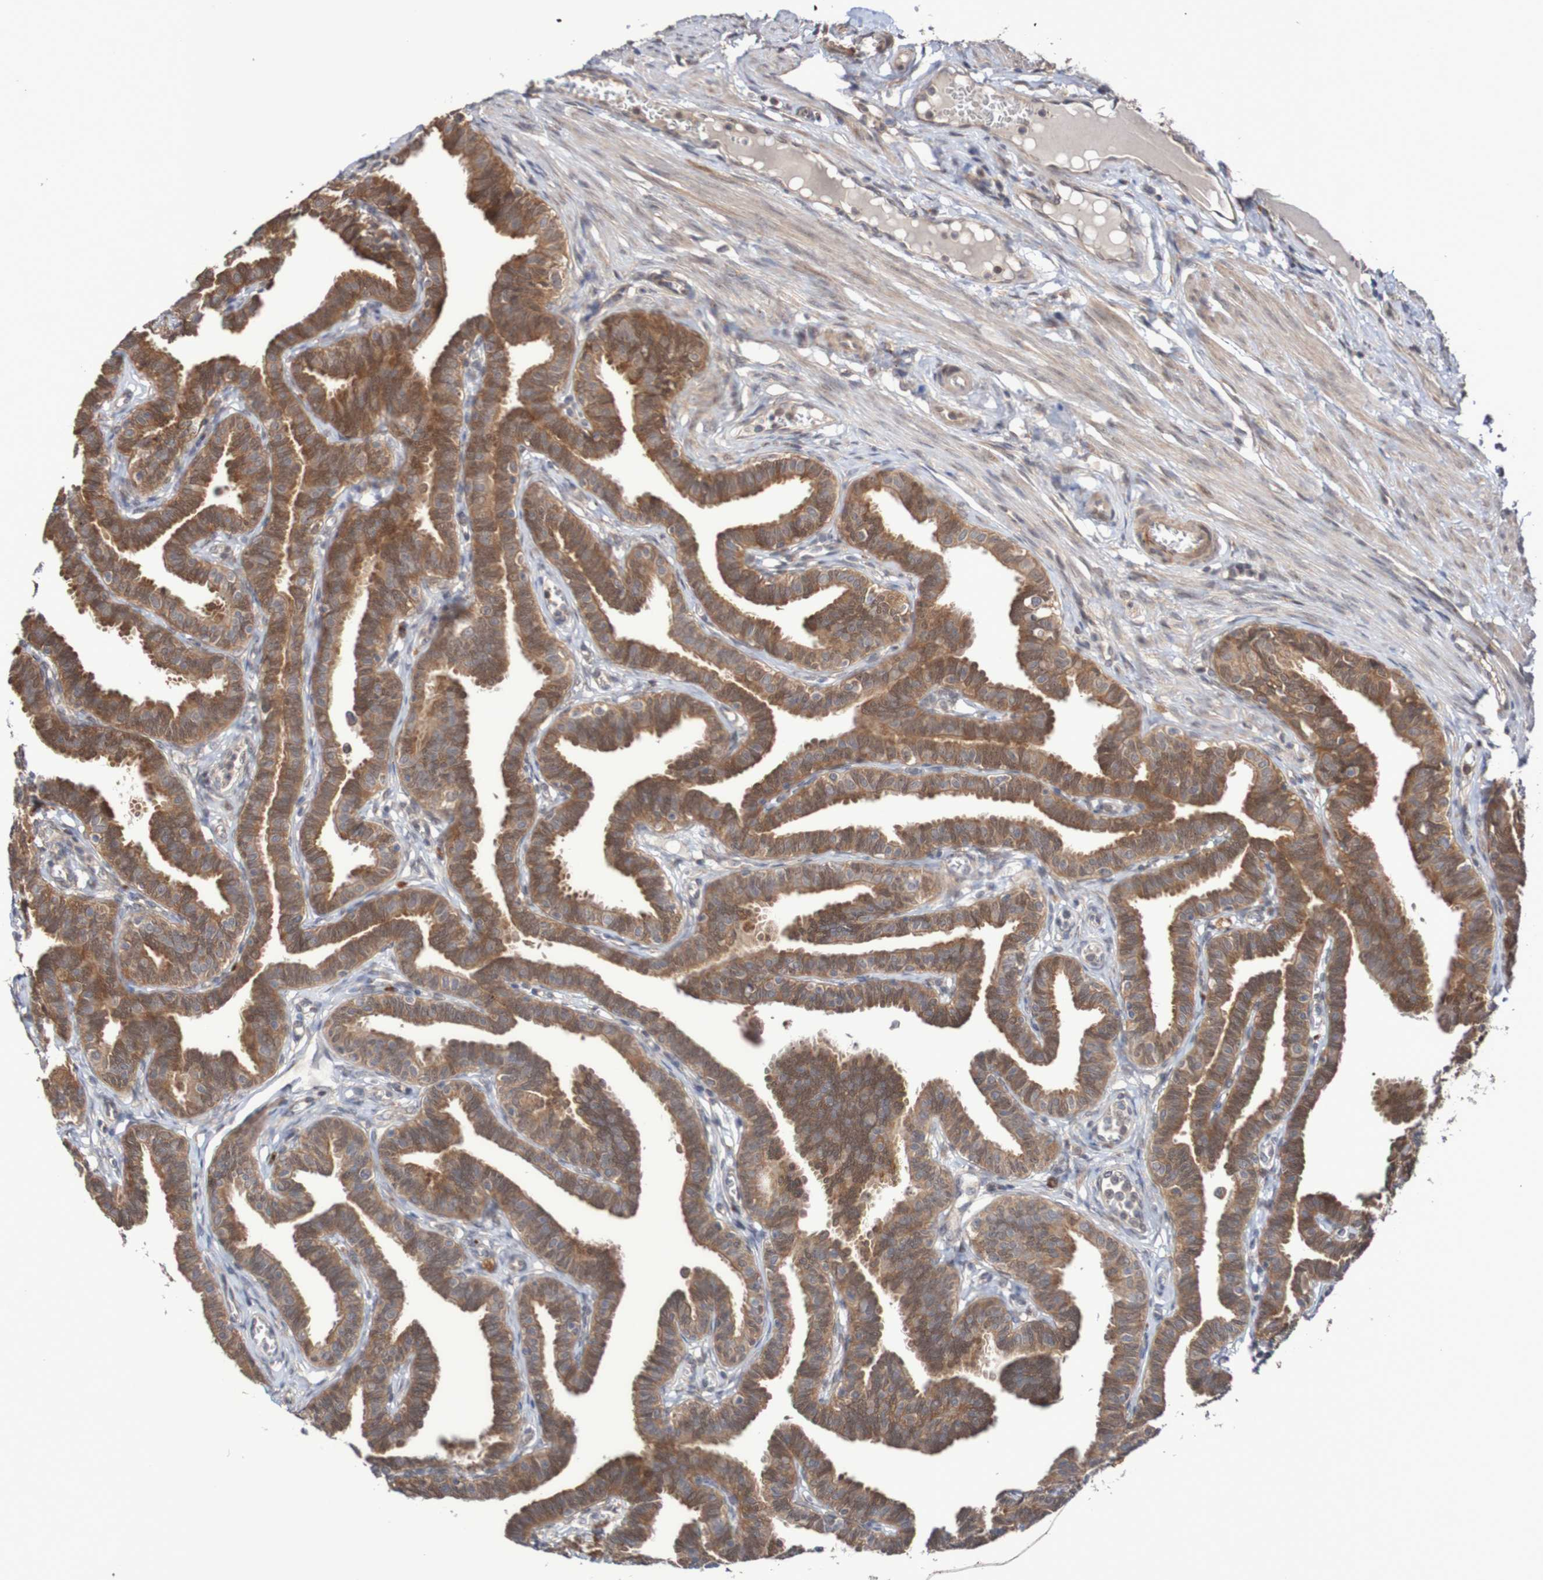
{"staining": {"intensity": "moderate", "quantity": ">75%", "location": "cytoplasmic/membranous"}, "tissue": "fallopian tube", "cell_type": "Glandular cells", "image_type": "normal", "snomed": [{"axis": "morphology", "description": "Normal tissue, NOS"}, {"axis": "topography", "description": "Fallopian tube"}, {"axis": "topography", "description": "Ovary"}], "caption": "Approximately >75% of glandular cells in unremarkable fallopian tube display moderate cytoplasmic/membranous protein positivity as visualized by brown immunohistochemical staining.", "gene": "PHPT1", "patient": {"sex": "female", "age": 23}}